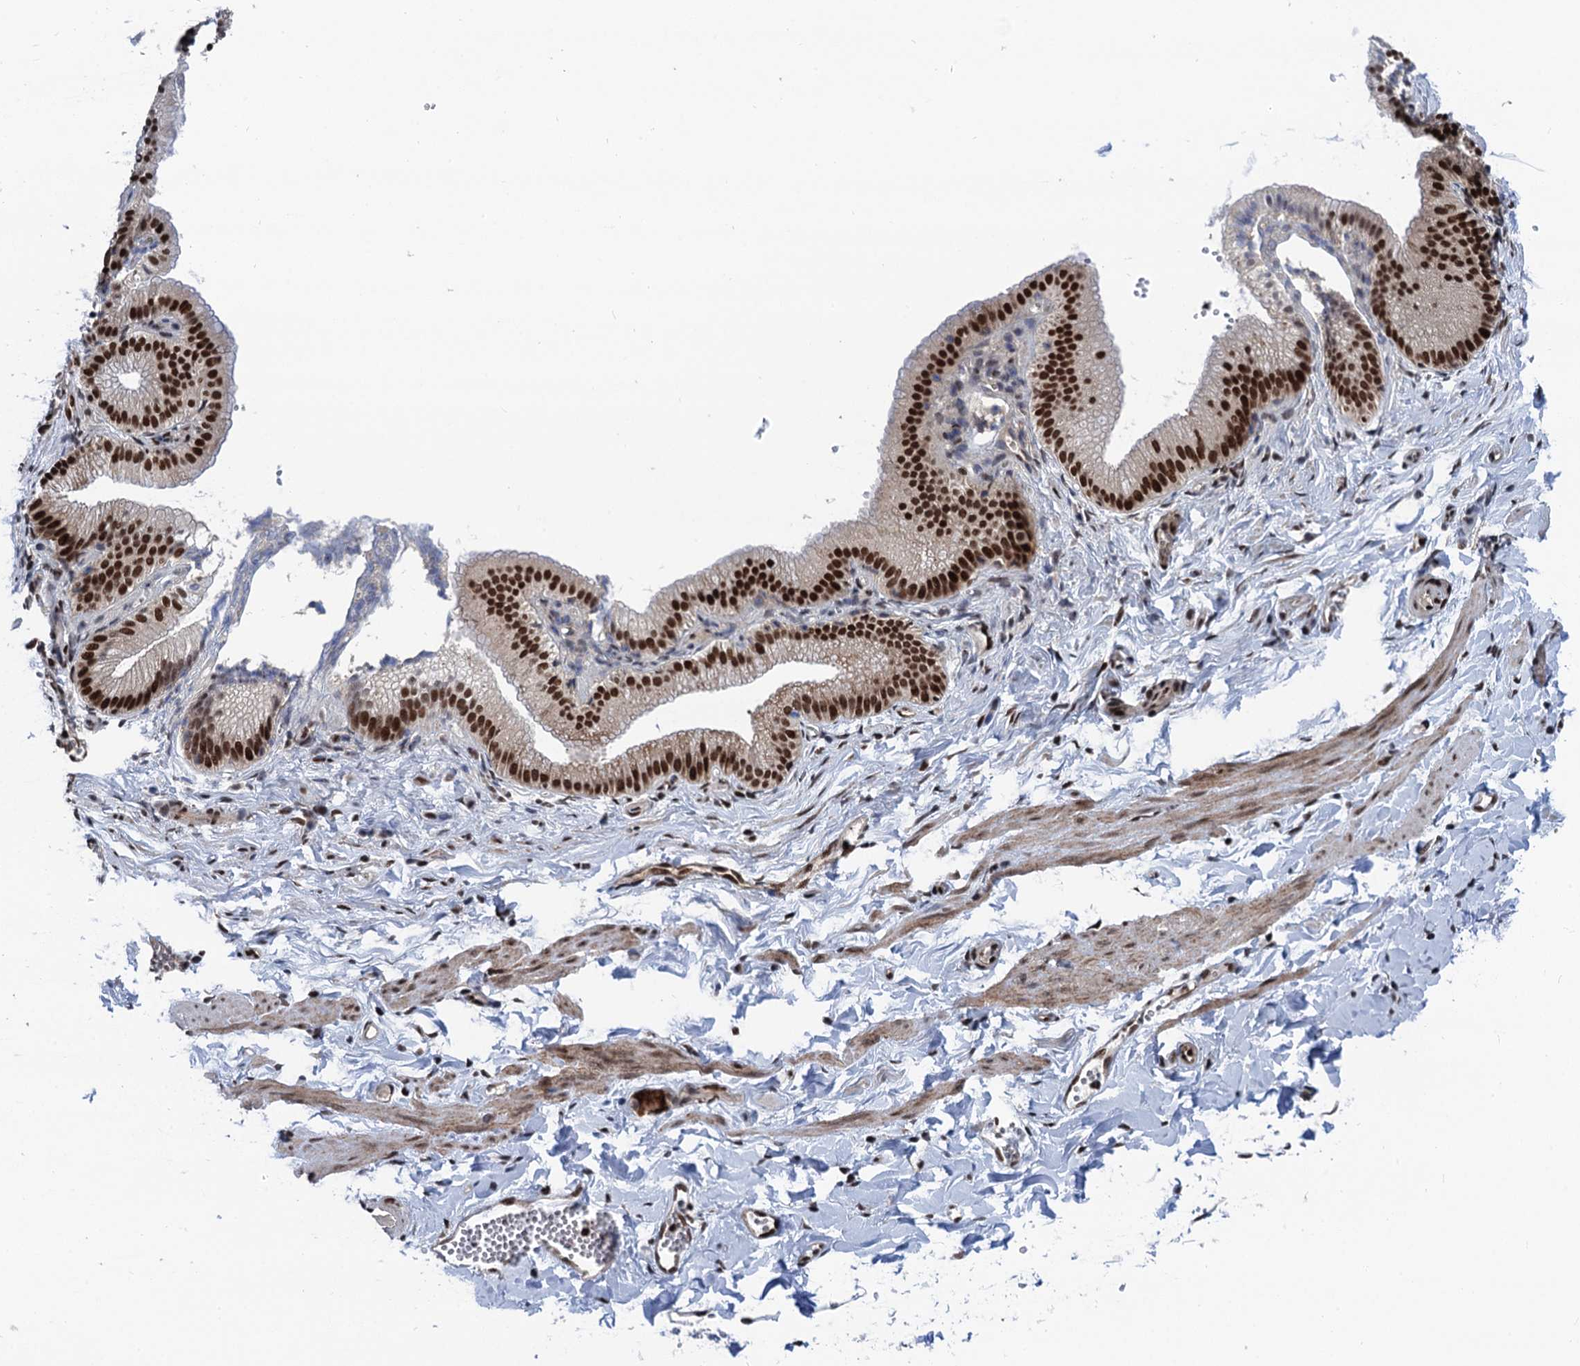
{"staining": {"intensity": "strong", "quantity": ">75%", "location": "nuclear"}, "tissue": "adipose tissue", "cell_type": "Adipocytes", "image_type": "normal", "snomed": [{"axis": "morphology", "description": "Normal tissue, NOS"}, {"axis": "topography", "description": "Gallbladder"}, {"axis": "topography", "description": "Peripheral nerve tissue"}], "caption": "High-magnification brightfield microscopy of normal adipose tissue stained with DAB (brown) and counterstained with hematoxylin (blue). adipocytes exhibit strong nuclear expression is present in approximately>75% of cells.", "gene": "PPP4R1", "patient": {"sex": "male", "age": 38}}